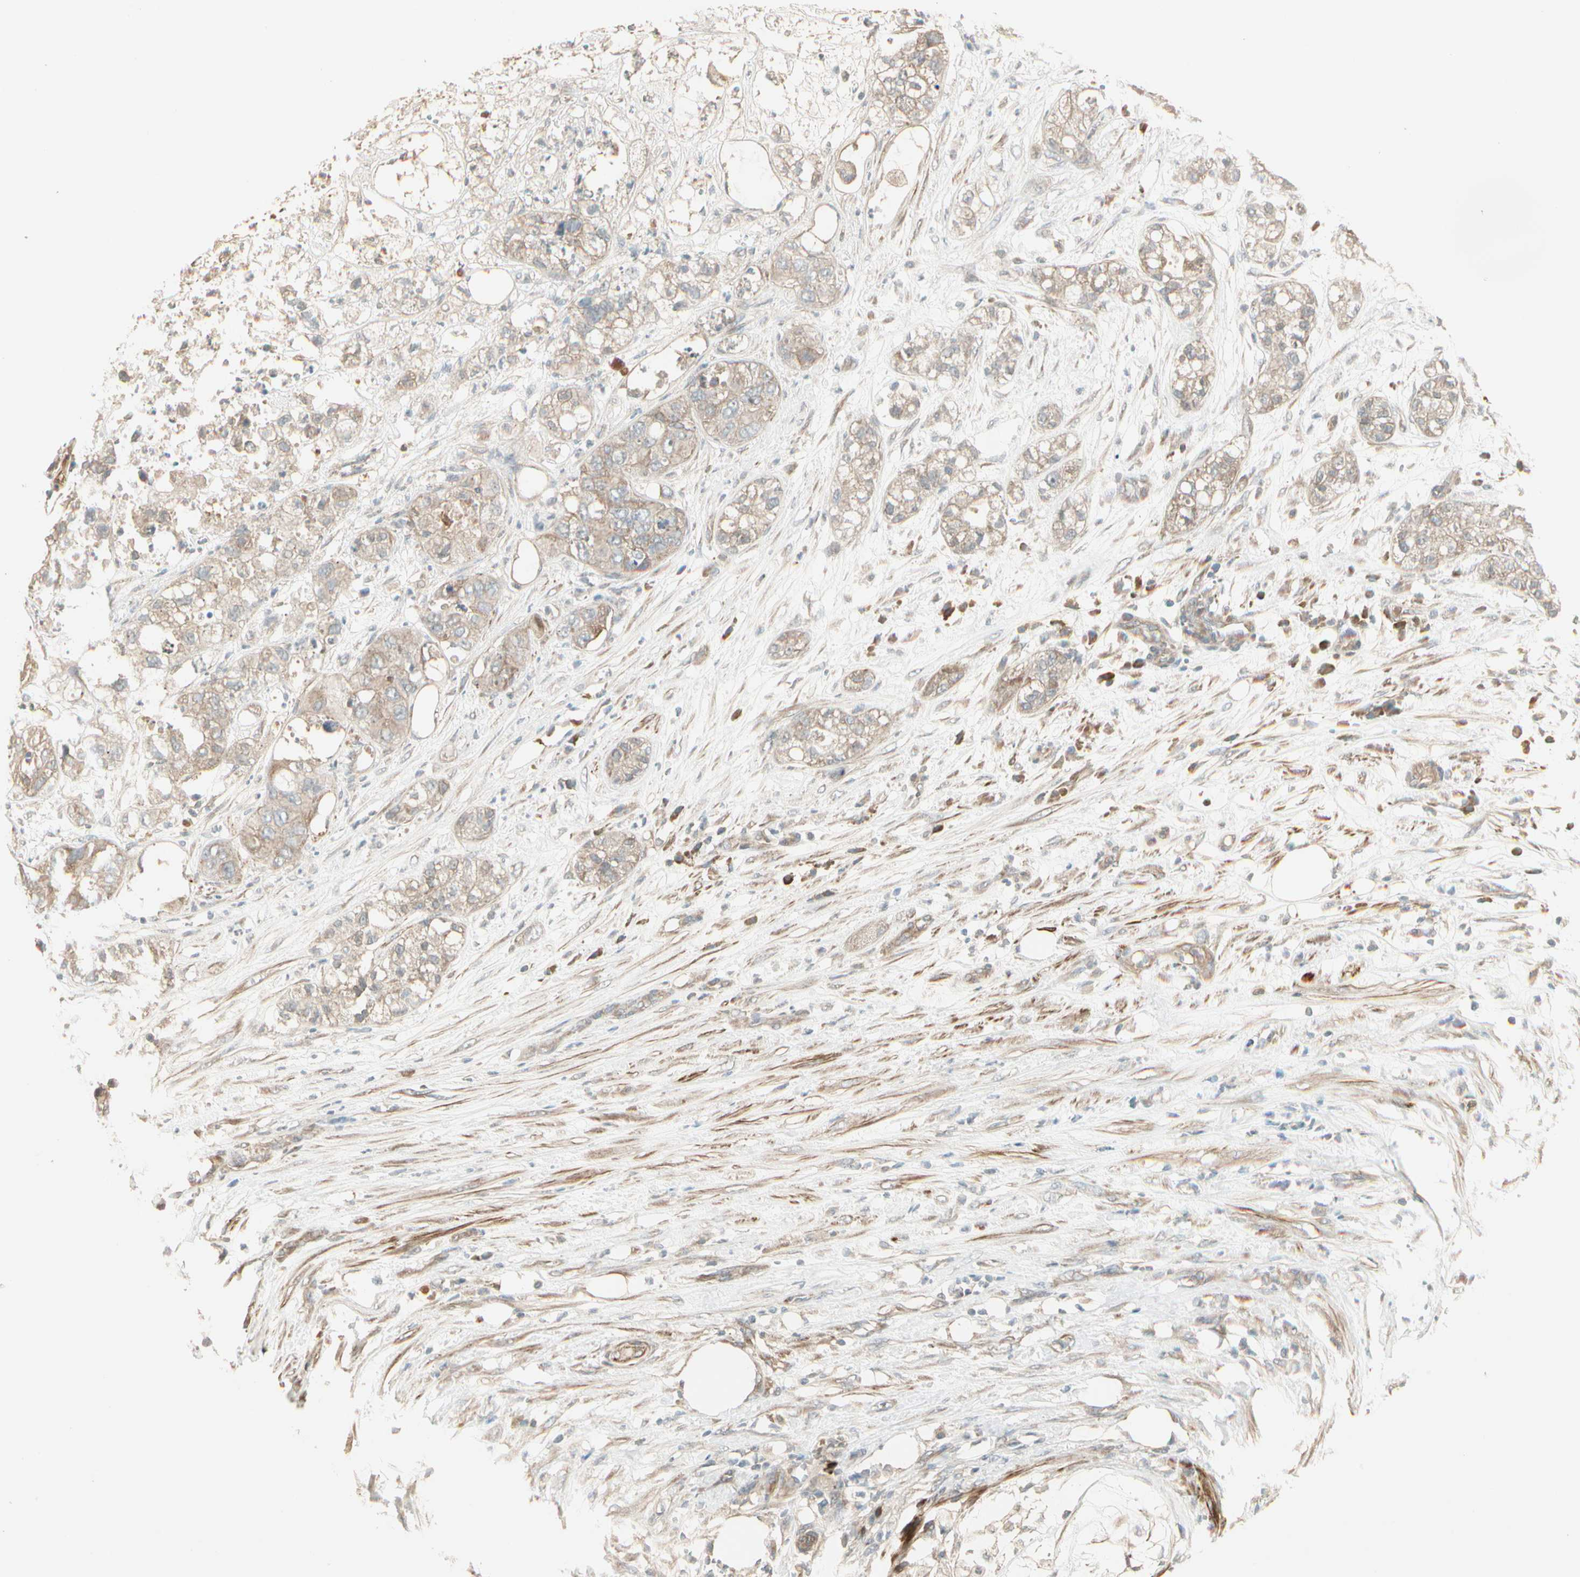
{"staining": {"intensity": "weak", "quantity": ">75%", "location": "cytoplasmic/membranous"}, "tissue": "pancreatic cancer", "cell_type": "Tumor cells", "image_type": "cancer", "snomed": [{"axis": "morphology", "description": "Adenocarcinoma, NOS"}, {"axis": "topography", "description": "Pancreas"}], "caption": "Immunohistochemistry (DAB) staining of human pancreatic cancer shows weak cytoplasmic/membranous protein expression in approximately >75% of tumor cells. The staining is performed using DAB (3,3'-diaminobenzidine) brown chromogen to label protein expression. The nuclei are counter-stained blue using hematoxylin.", "gene": "ACVR1", "patient": {"sex": "female", "age": 78}}